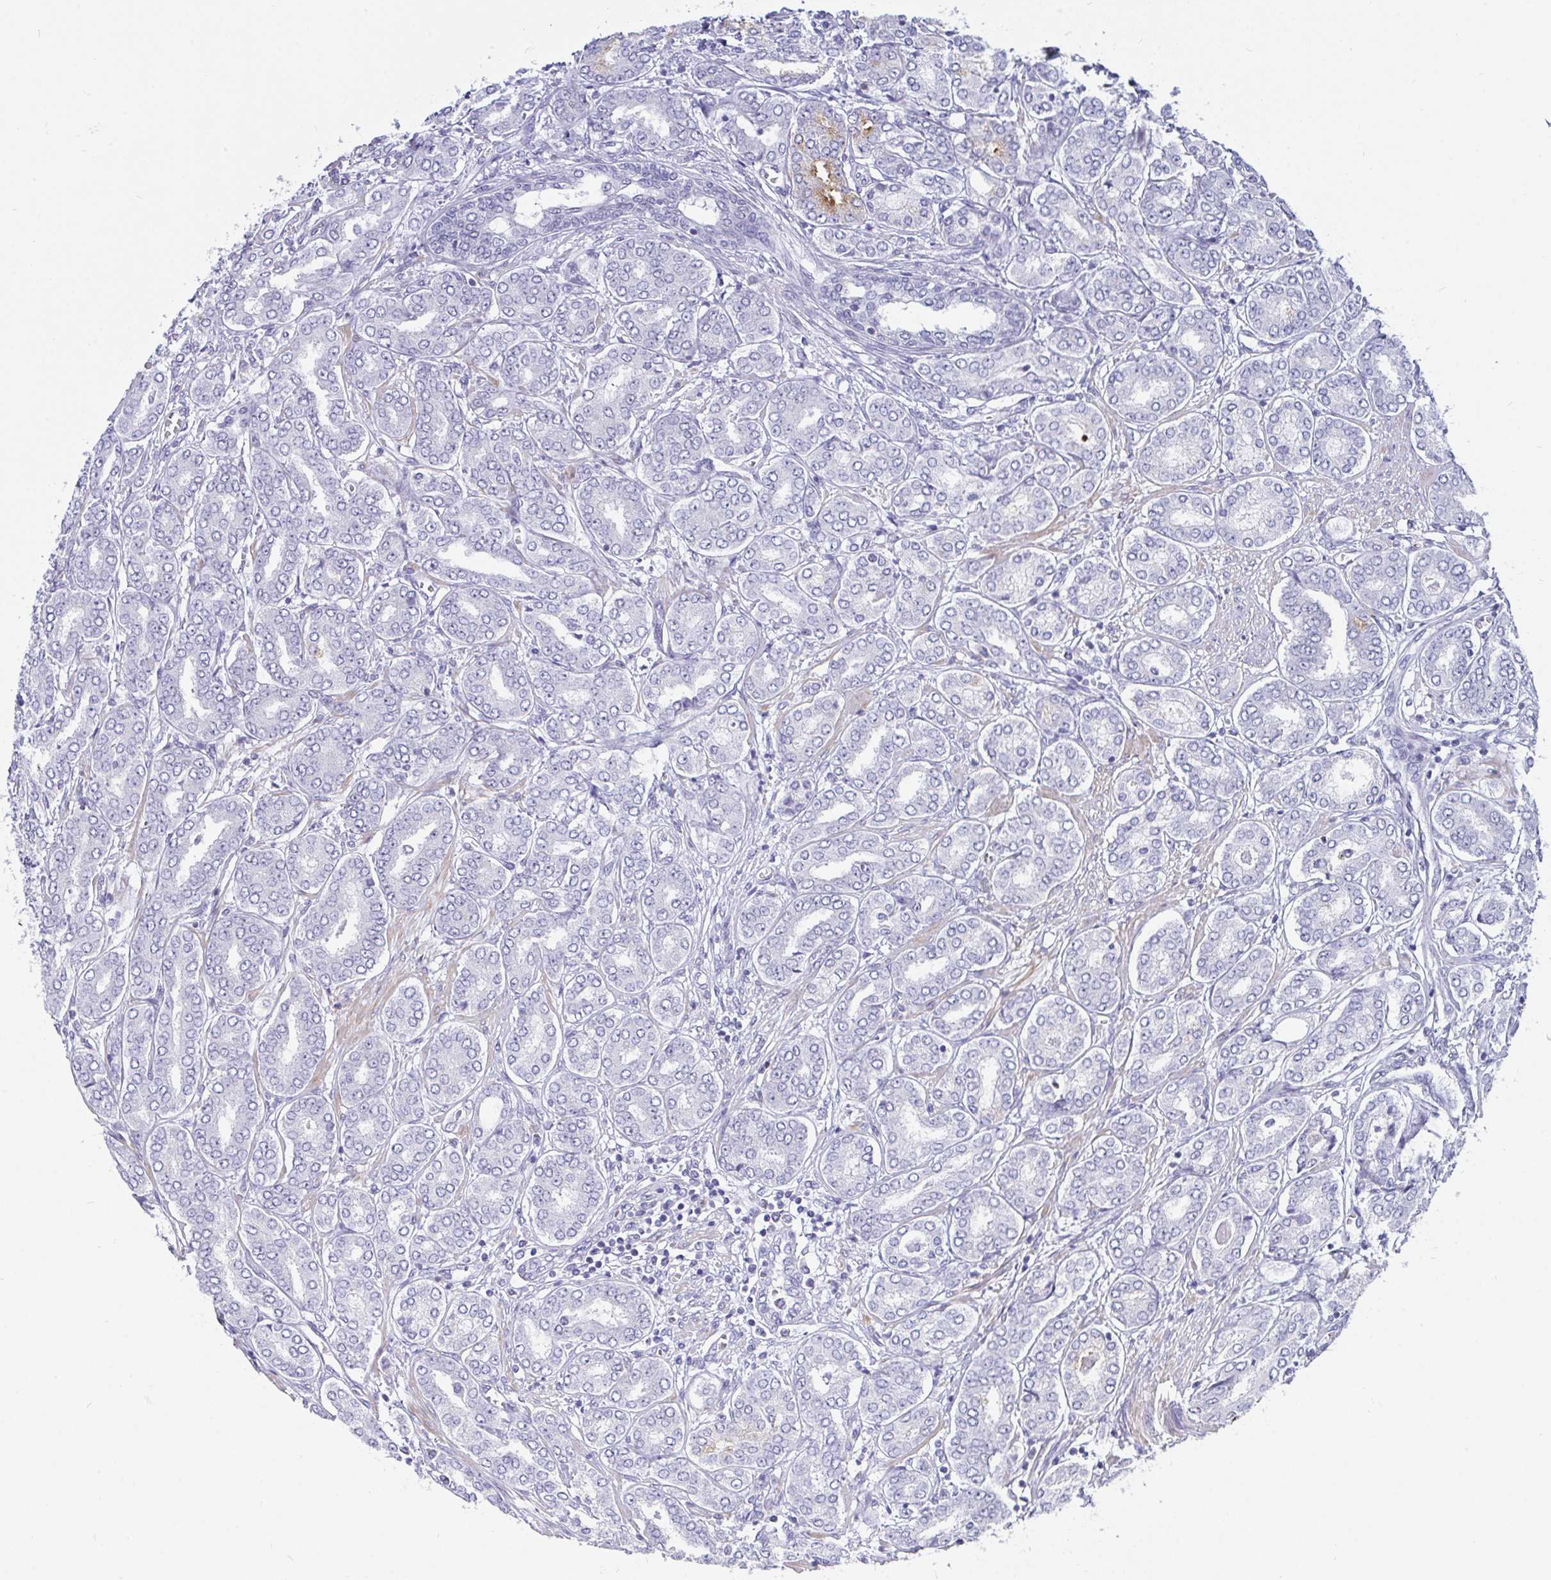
{"staining": {"intensity": "negative", "quantity": "none", "location": "none"}, "tissue": "prostate cancer", "cell_type": "Tumor cells", "image_type": "cancer", "snomed": [{"axis": "morphology", "description": "Adenocarcinoma, High grade"}, {"axis": "topography", "description": "Prostate"}], "caption": "The photomicrograph reveals no significant positivity in tumor cells of high-grade adenocarcinoma (prostate). Brightfield microscopy of IHC stained with DAB (3,3'-diaminobenzidine) (brown) and hematoxylin (blue), captured at high magnification.", "gene": "FBXL22", "patient": {"sex": "male", "age": 72}}